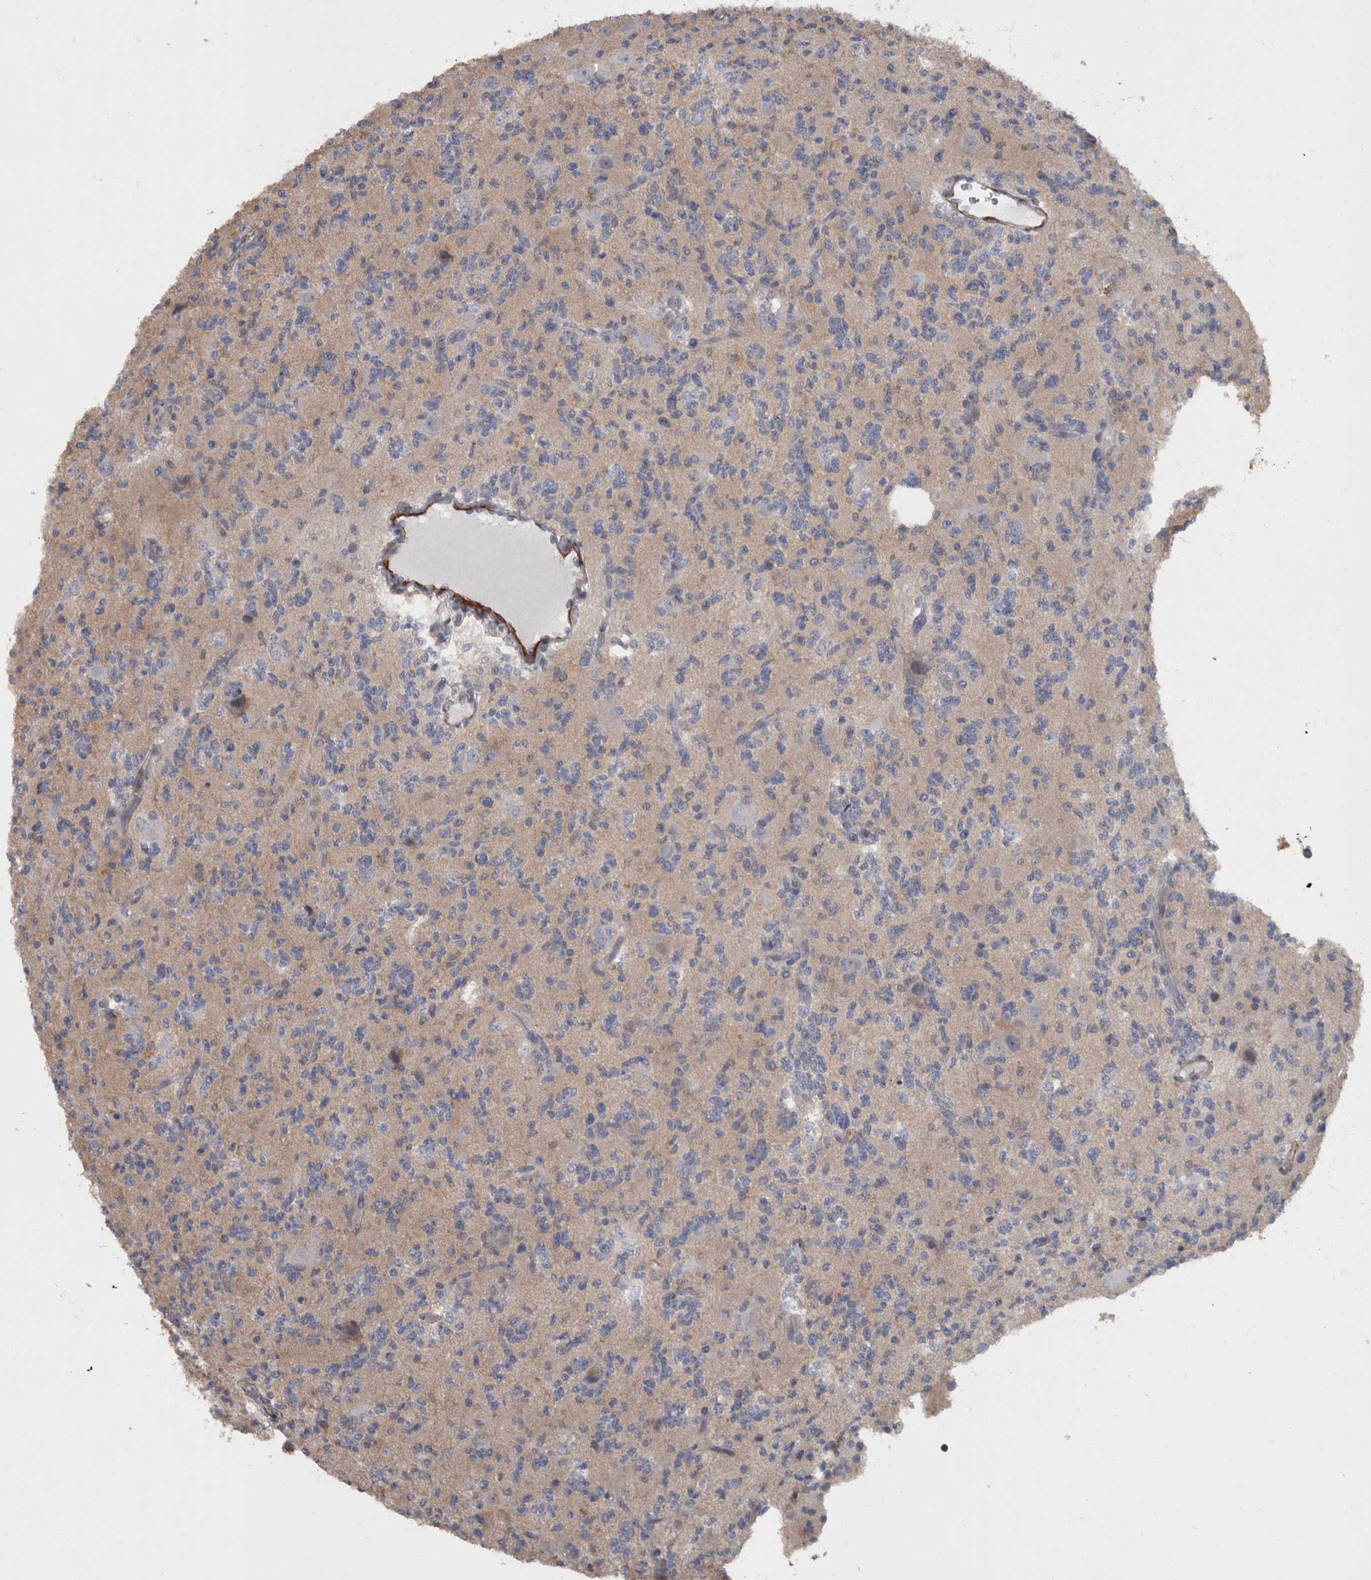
{"staining": {"intensity": "negative", "quantity": "none", "location": "none"}, "tissue": "glioma", "cell_type": "Tumor cells", "image_type": "cancer", "snomed": [{"axis": "morphology", "description": "Glioma, malignant, High grade"}, {"axis": "topography", "description": "Brain"}], "caption": "A histopathology image of human malignant glioma (high-grade) is negative for staining in tumor cells.", "gene": "MASTL", "patient": {"sex": "female", "age": 62}}